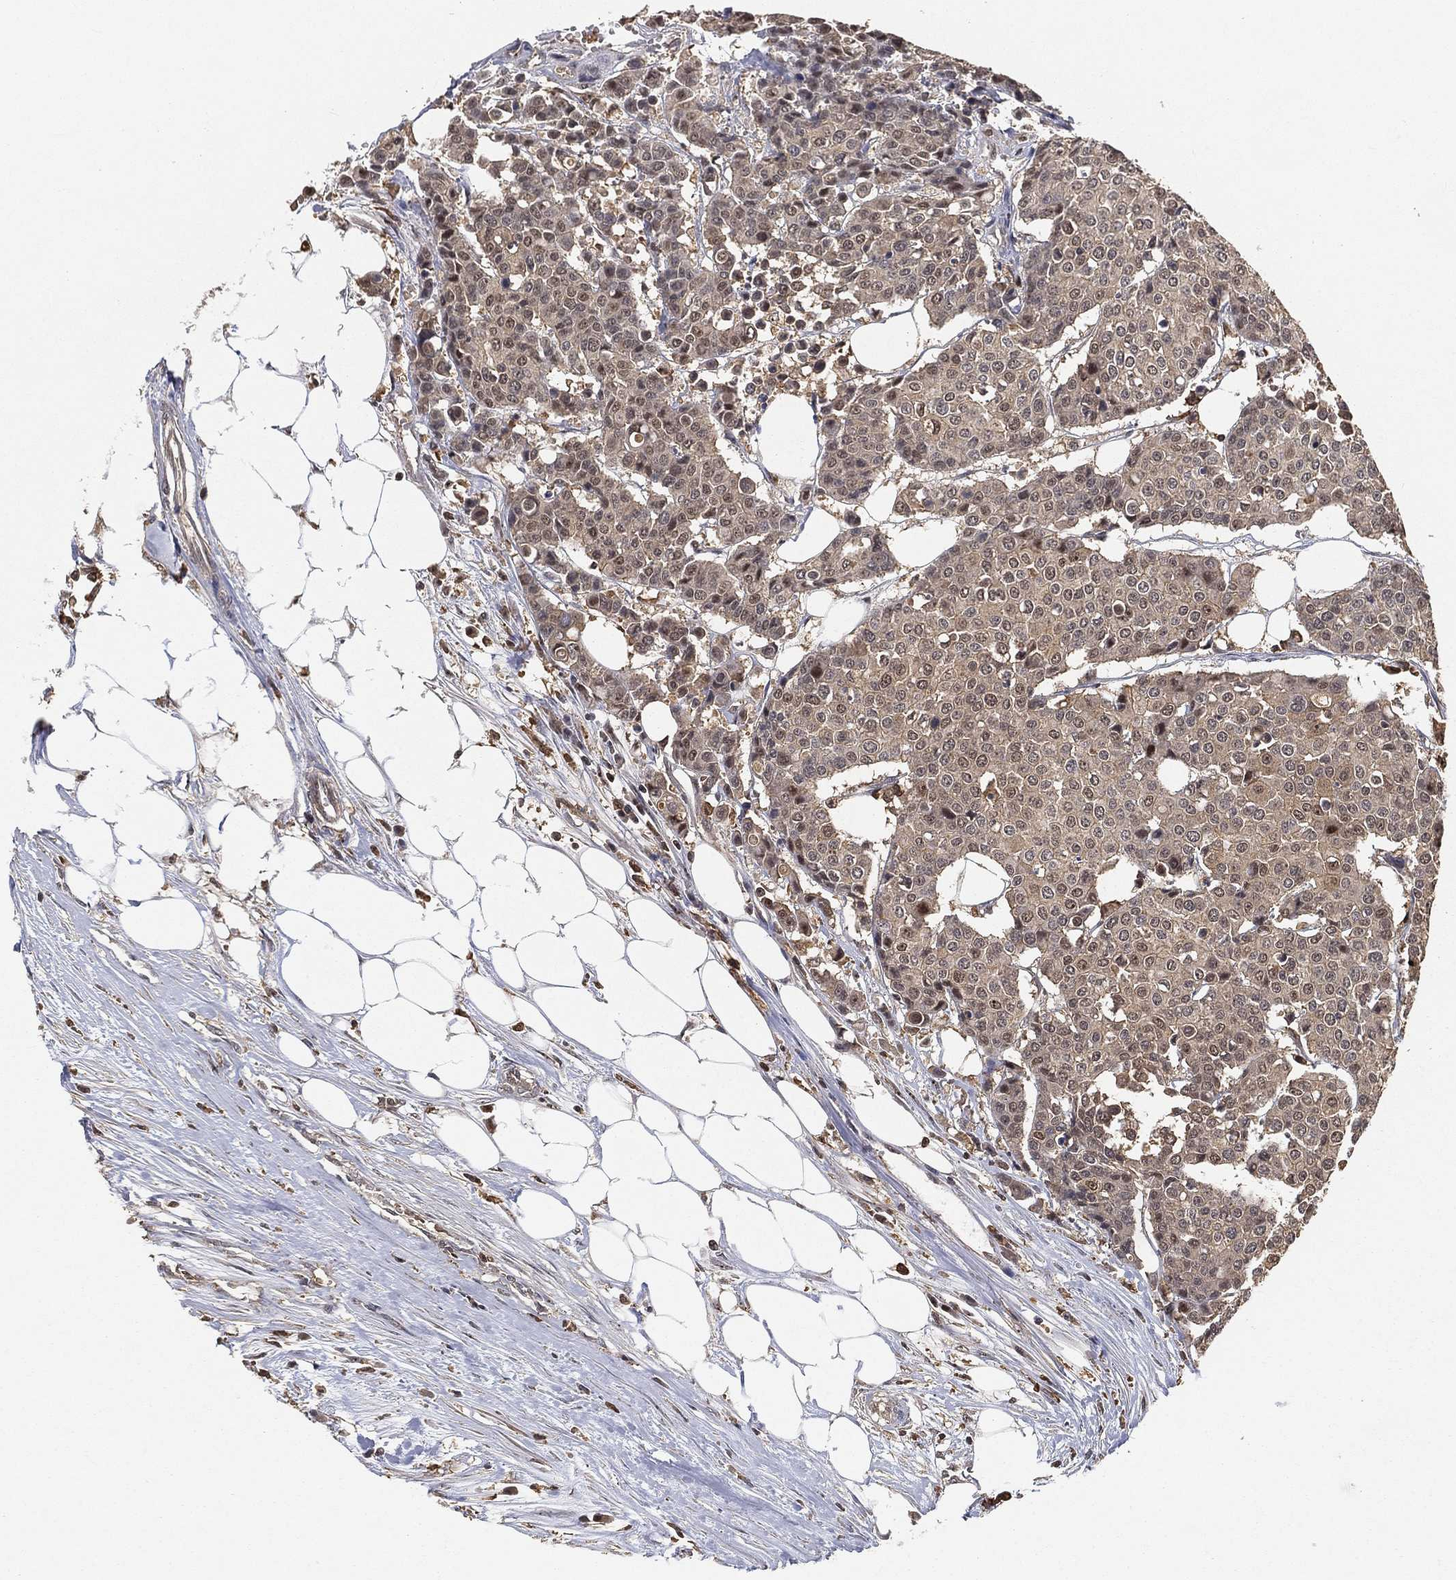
{"staining": {"intensity": "negative", "quantity": "none", "location": "none"}, "tissue": "carcinoid", "cell_type": "Tumor cells", "image_type": "cancer", "snomed": [{"axis": "morphology", "description": "Carcinoid, malignant, NOS"}, {"axis": "topography", "description": "Colon"}], "caption": "DAB (3,3'-diaminobenzidine) immunohistochemical staining of malignant carcinoid displays no significant expression in tumor cells.", "gene": "CRYL1", "patient": {"sex": "male", "age": 81}}